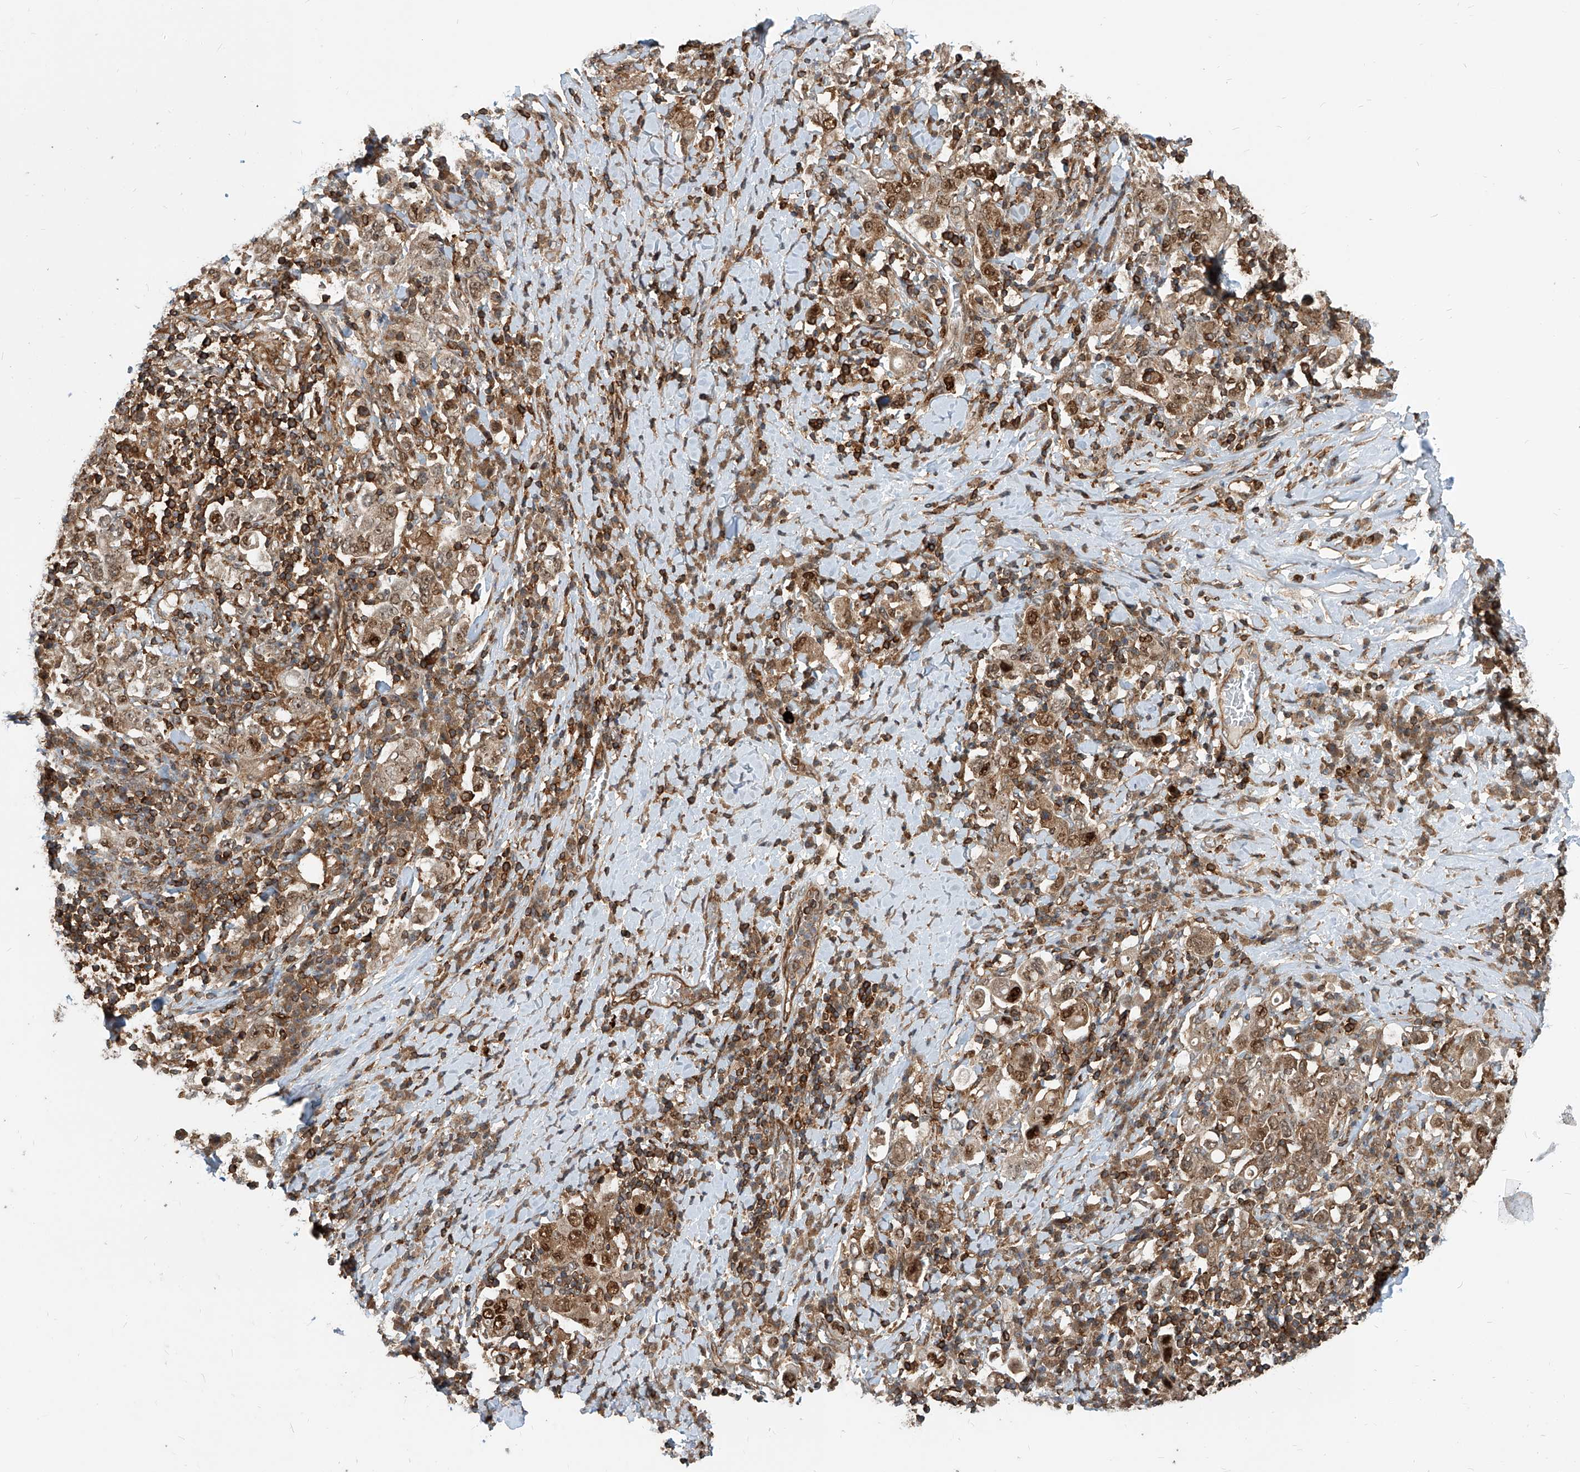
{"staining": {"intensity": "moderate", "quantity": ">75%", "location": "cytoplasmic/membranous,nuclear"}, "tissue": "stomach cancer", "cell_type": "Tumor cells", "image_type": "cancer", "snomed": [{"axis": "morphology", "description": "Adenocarcinoma, NOS"}, {"axis": "topography", "description": "Stomach, upper"}], "caption": "A photomicrograph showing moderate cytoplasmic/membranous and nuclear staining in about >75% of tumor cells in adenocarcinoma (stomach), as visualized by brown immunohistochemical staining.", "gene": "MAGED2", "patient": {"sex": "male", "age": 62}}